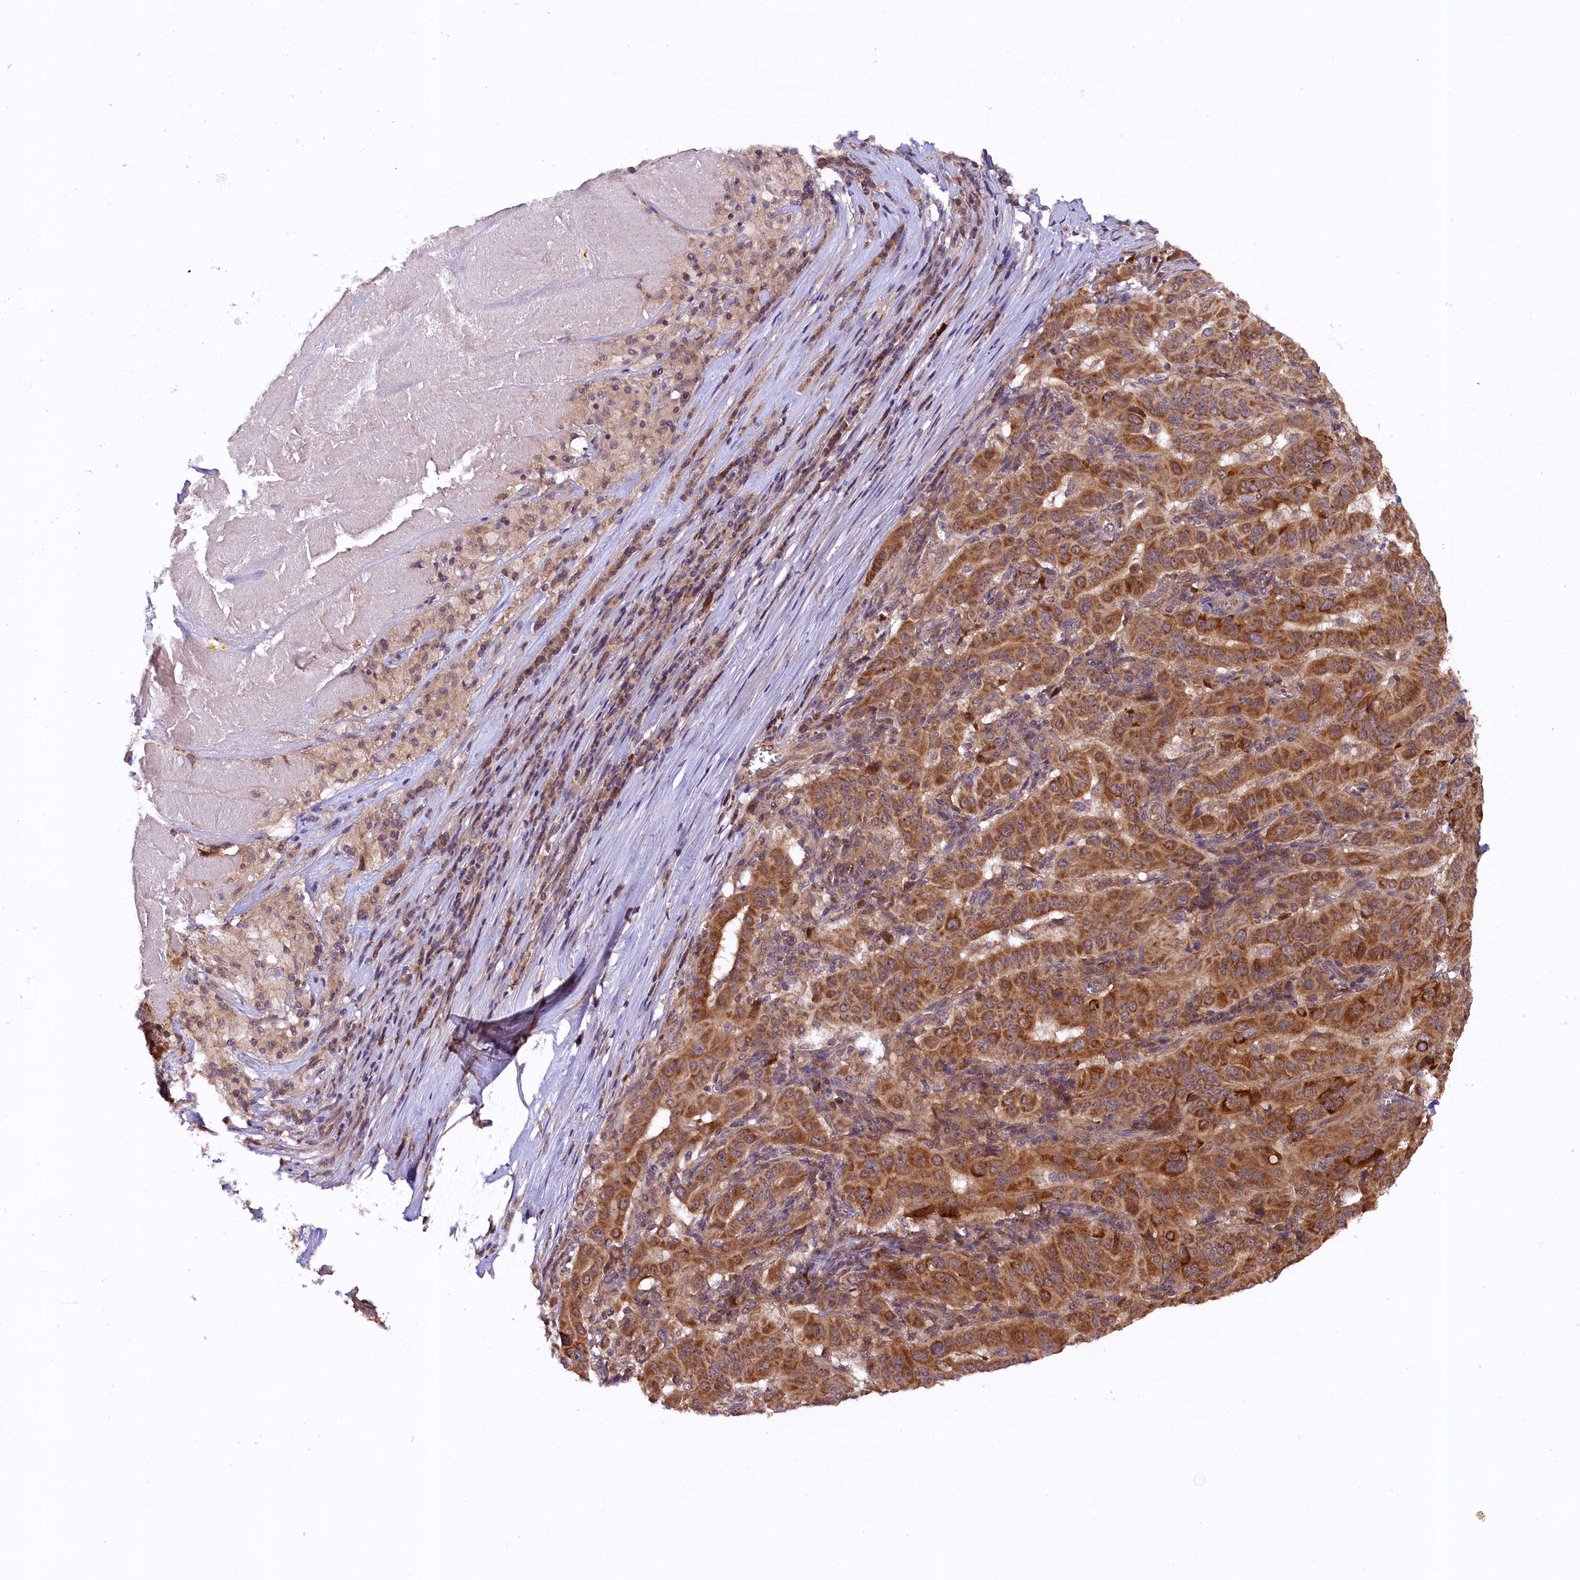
{"staining": {"intensity": "strong", "quantity": ">75%", "location": "cytoplasmic/membranous"}, "tissue": "pancreatic cancer", "cell_type": "Tumor cells", "image_type": "cancer", "snomed": [{"axis": "morphology", "description": "Adenocarcinoma, NOS"}, {"axis": "topography", "description": "Pancreas"}], "caption": "This is a histology image of immunohistochemistry staining of pancreatic adenocarcinoma, which shows strong positivity in the cytoplasmic/membranous of tumor cells.", "gene": "DOHH", "patient": {"sex": "male", "age": 63}}